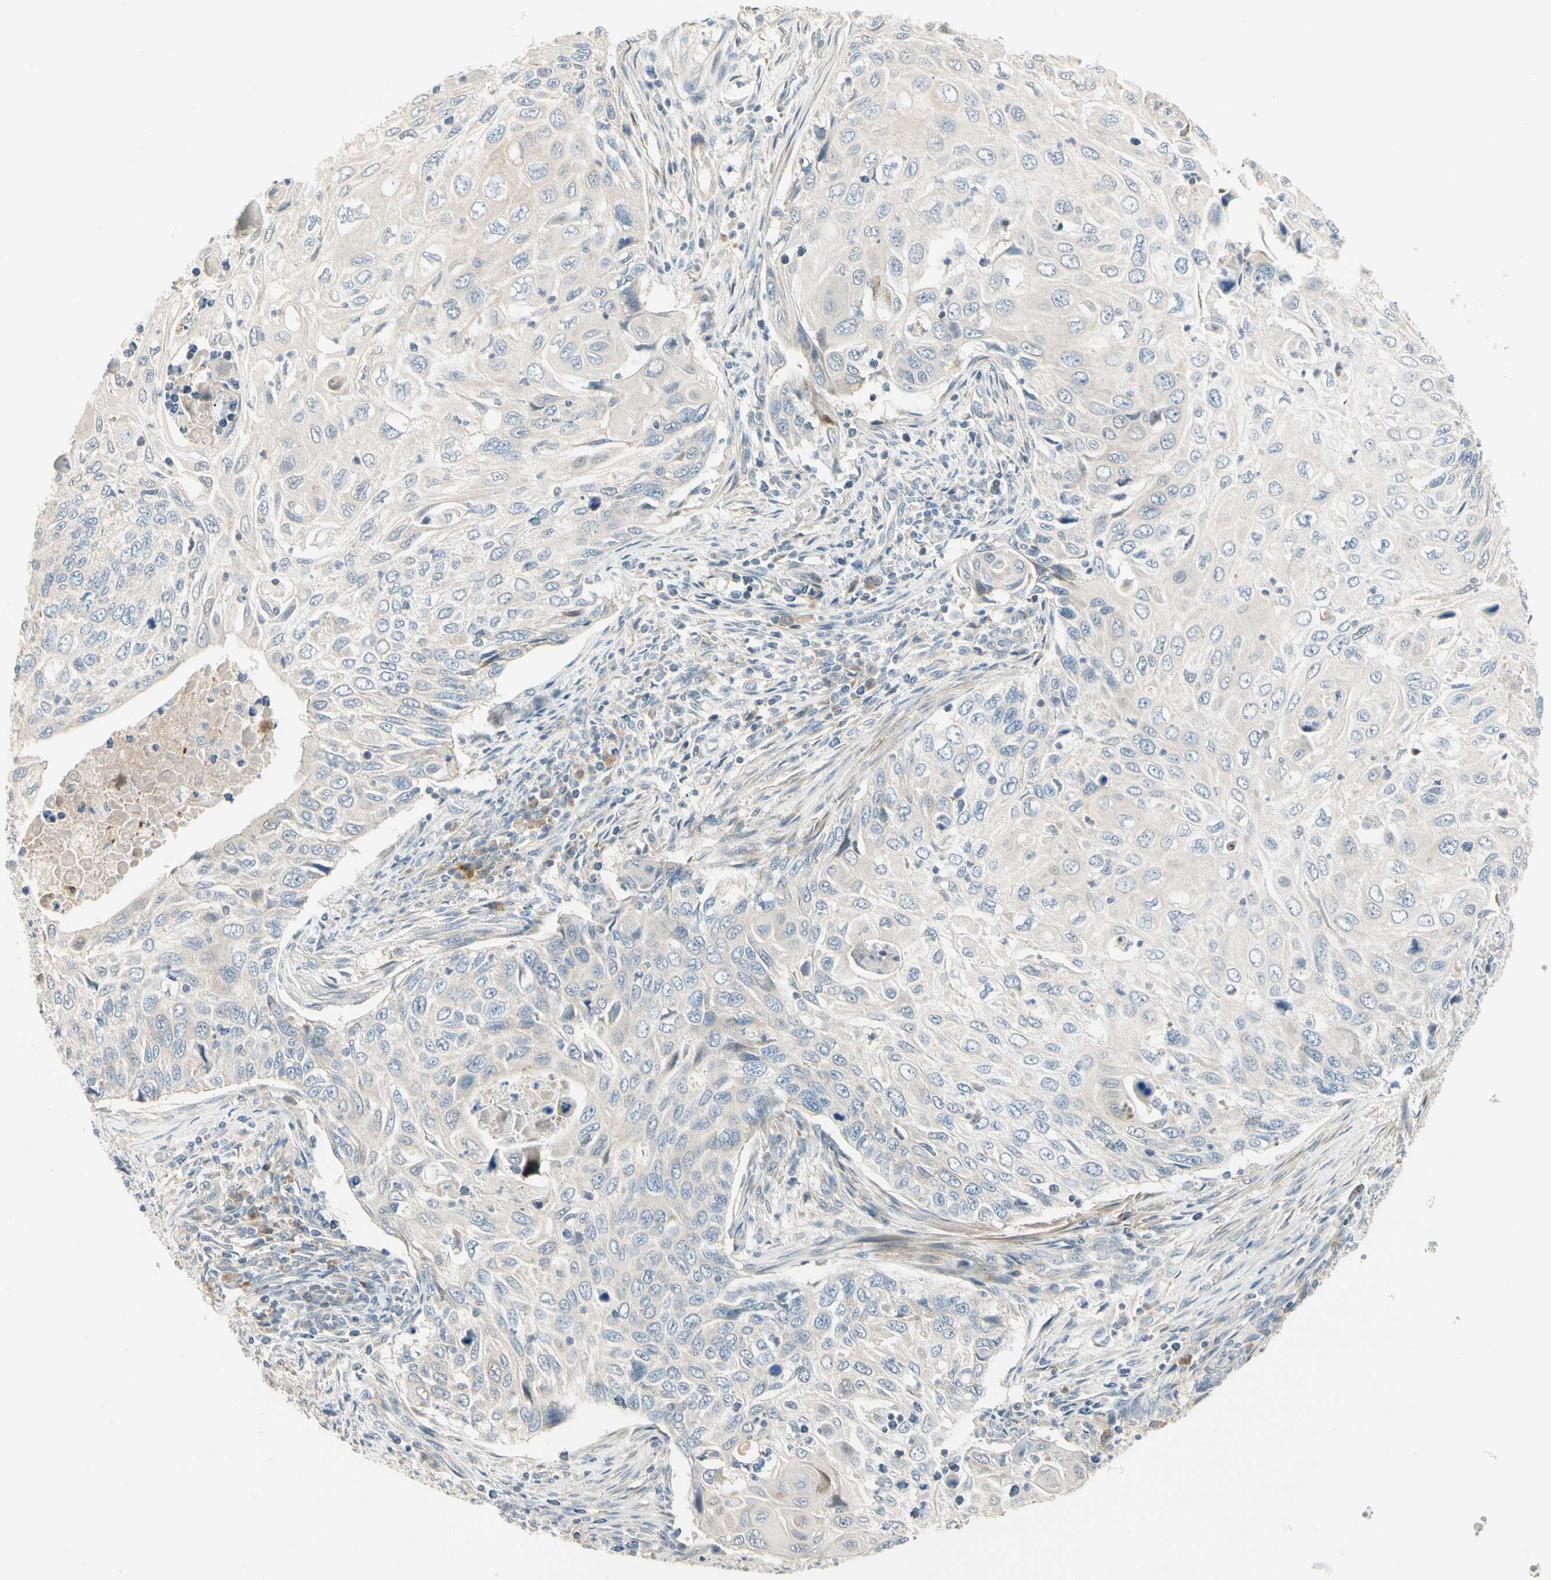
{"staining": {"intensity": "negative", "quantity": "none", "location": "none"}, "tissue": "cervical cancer", "cell_type": "Tumor cells", "image_type": "cancer", "snomed": [{"axis": "morphology", "description": "Squamous cell carcinoma, NOS"}, {"axis": "topography", "description": "Cervix"}], "caption": "High power microscopy image of an immunohistochemistry (IHC) photomicrograph of cervical cancer, revealing no significant expression in tumor cells.", "gene": "ADGRA3", "patient": {"sex": "female", "age": 70}}